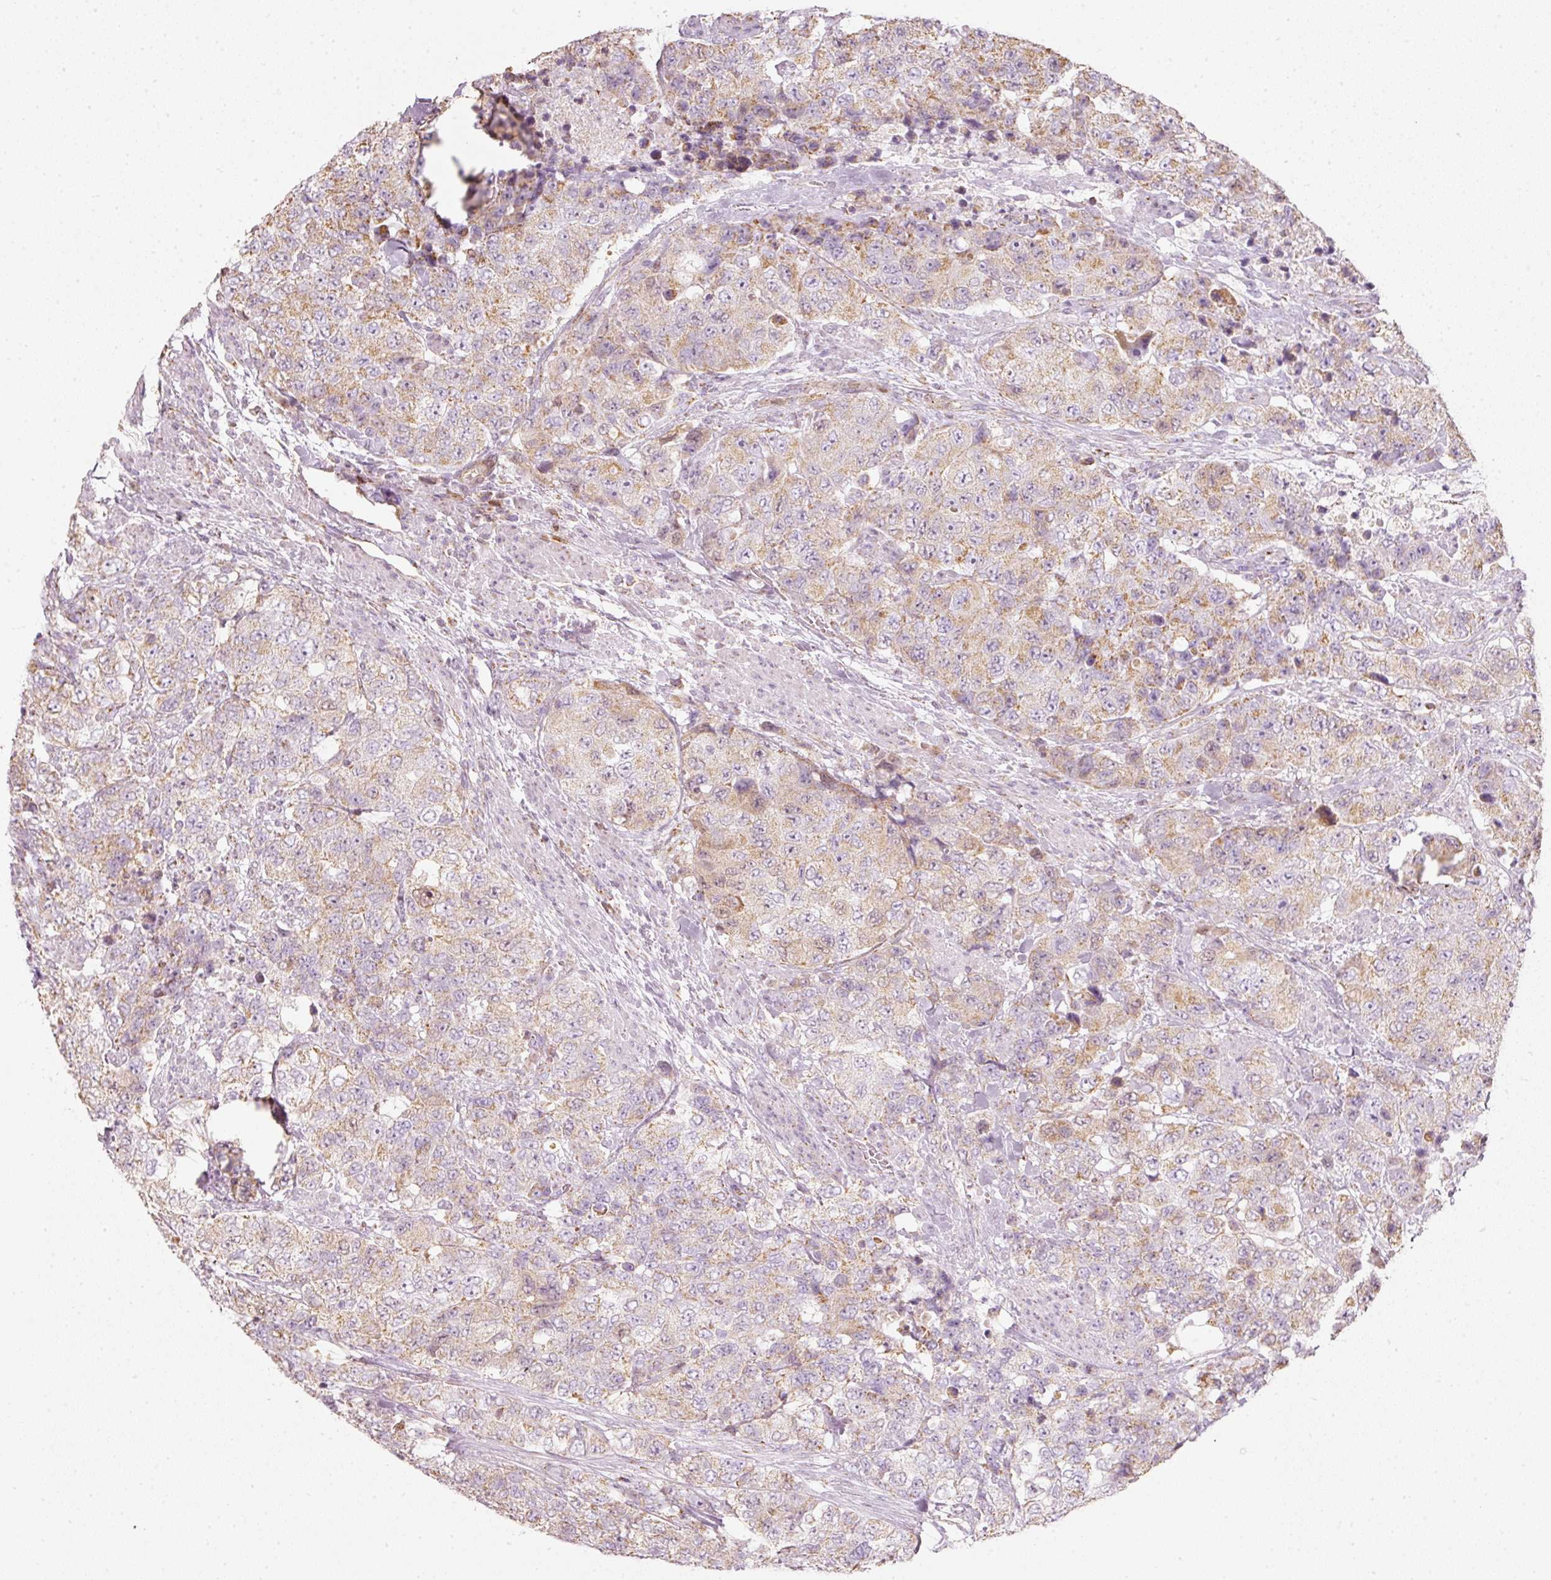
{"staining": {"intensity": "weak", "quantity": ">75%", "location": "cytoplasmic/membranous,nuclear"}, "tissue": "urothelial cancer", "cell_type": "Tumor cells", "image_type": "cancer", "snomed": [{"axis": "morphology", "description": "Urothelial carcinoma, High grade"}, {"axis": "topography", "description": "Urinary bladder"}], "caption": "Tumor cells show low levels of weak cytoplasmic/membranous and nuclear staining in approximately >75% of cells in urothelial cancer.", "gene": "DUT", "patient": {"sex": "female", "age": 78}}